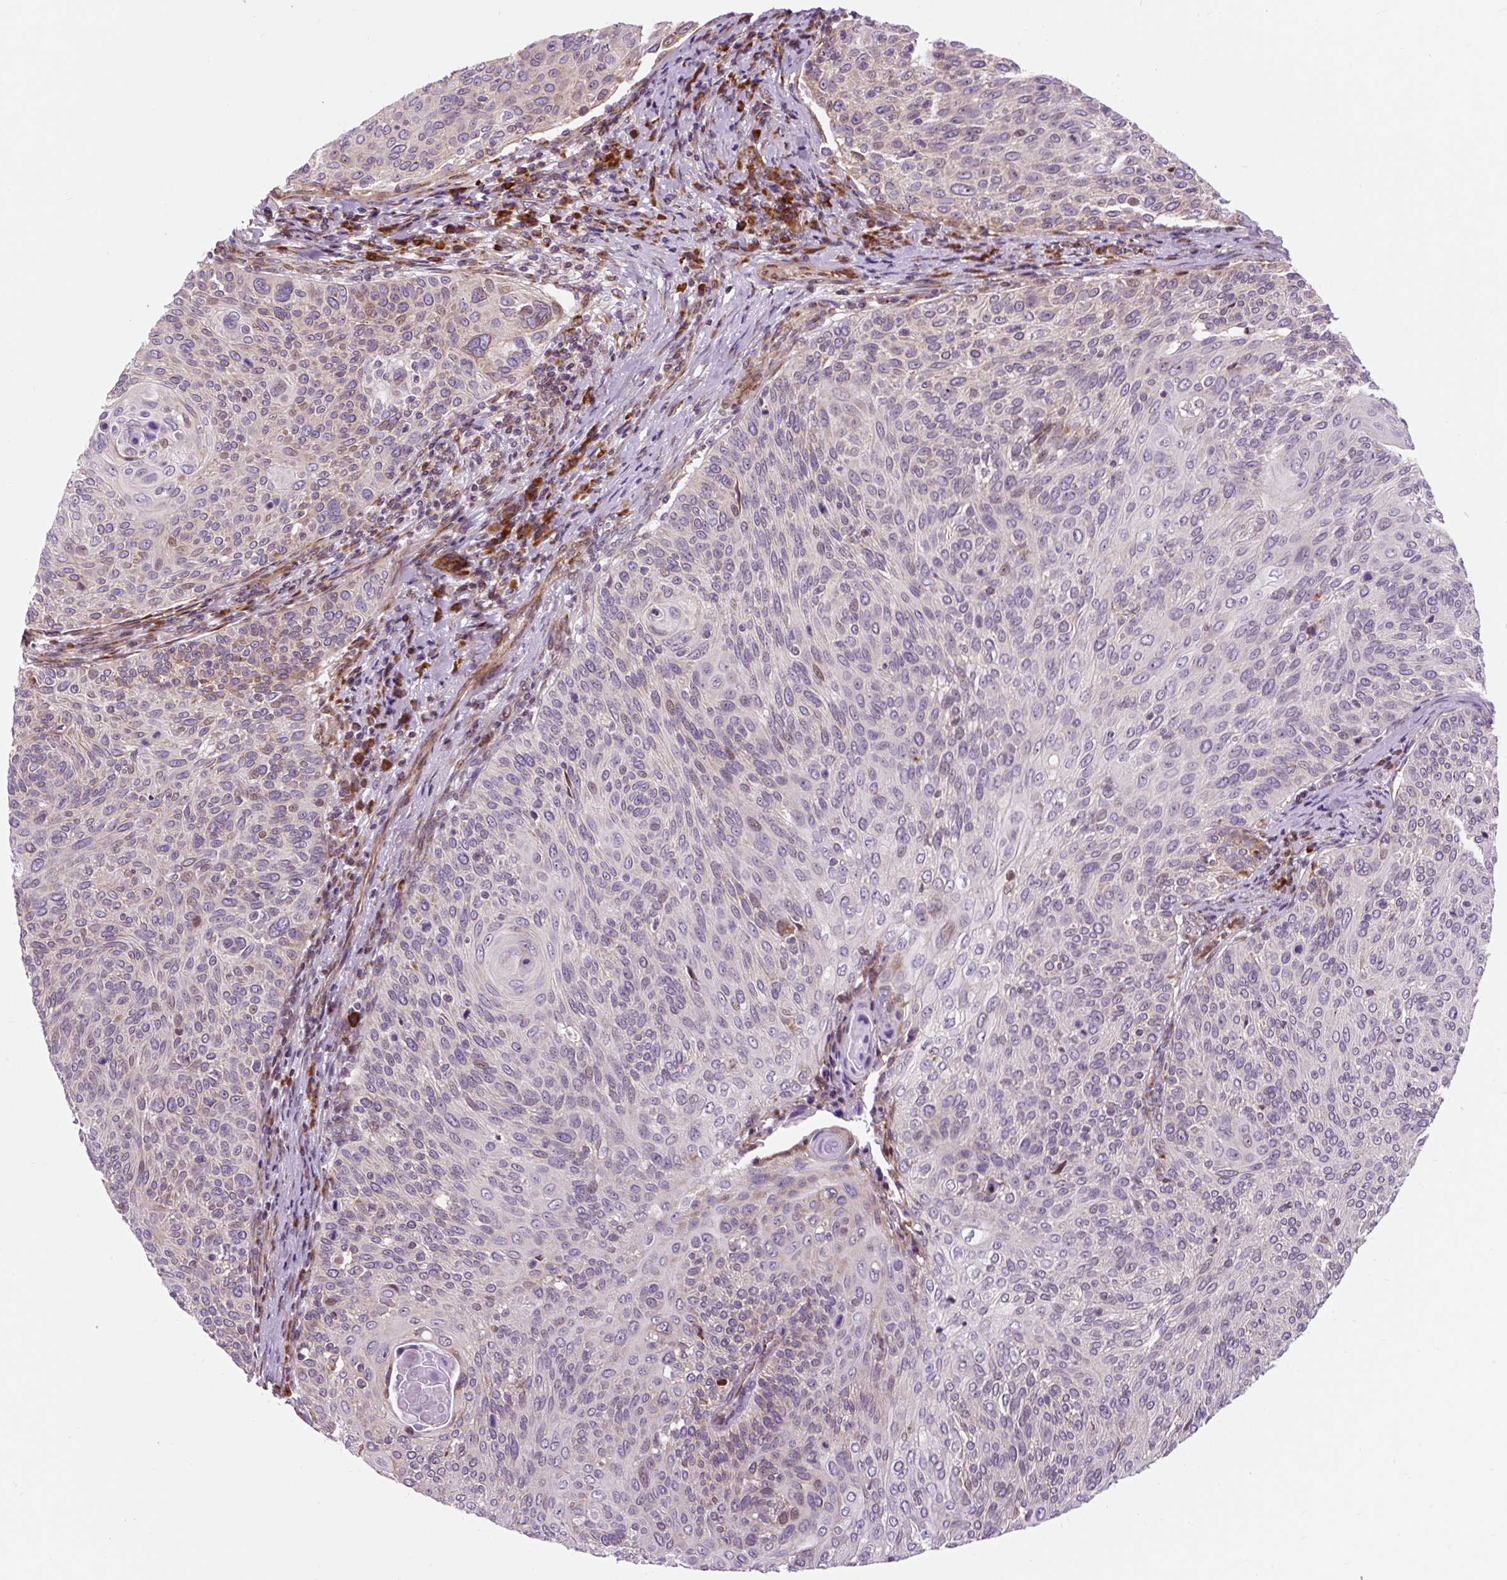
{"staining": {"intensity": "weak", "quantity": "<25%", "location": "cytoplasmic/membranous"}, "tissue": "cervical cancer", "cell_type": "Tumor cells", "image_type": "cancer", "snomed": [{"axis": "morphology", "description": "Squamous cell carcinoma, NOS"}, {"axis": "topography", "description": "Cervix"}], "caption": "Immunohistochemical staining of squamous cell carcinoma (cervical) exhibits no significant expression in tumor cells.", "gene": "CISD3", "patient": {"sex": "female", "age": 31}}